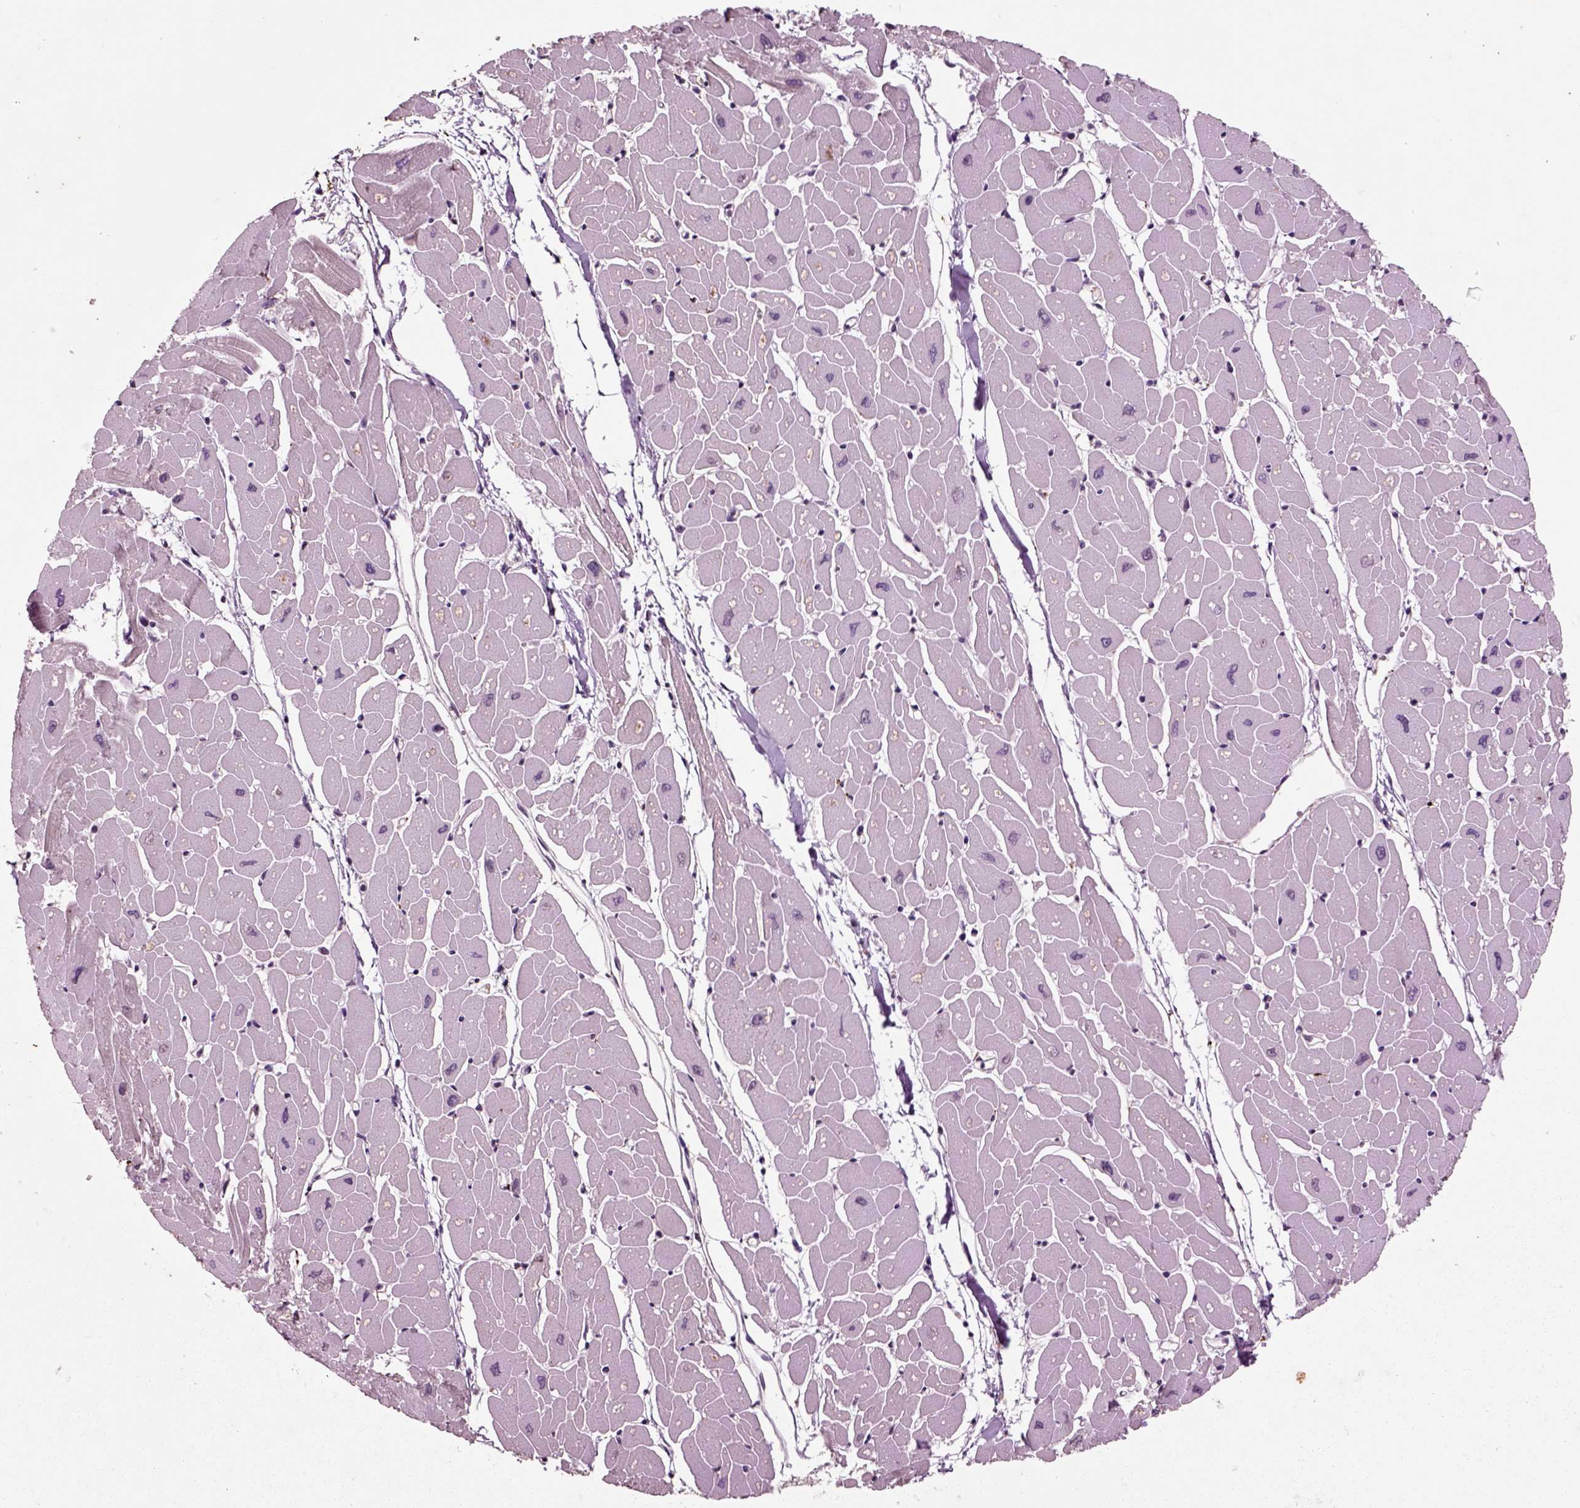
{"staining": {"intensity": "negative", "quantity": "none", "location": "none"}, "tissue": "heart muscle", "cell_type": "Cardiomyocytes", "image_type": "normal", "snomed": [{"axis": "morphology", "description": "Normal tissue, NOS"}, {"axis": "topography", "description": "Heart"}], "caption": "Immunohistochemical staining of unremarkable human heart muscle shows no significant expression in cardiomyocytes.", "gene": "CHGB", "patient": {"sex": "male", "age": 57}}